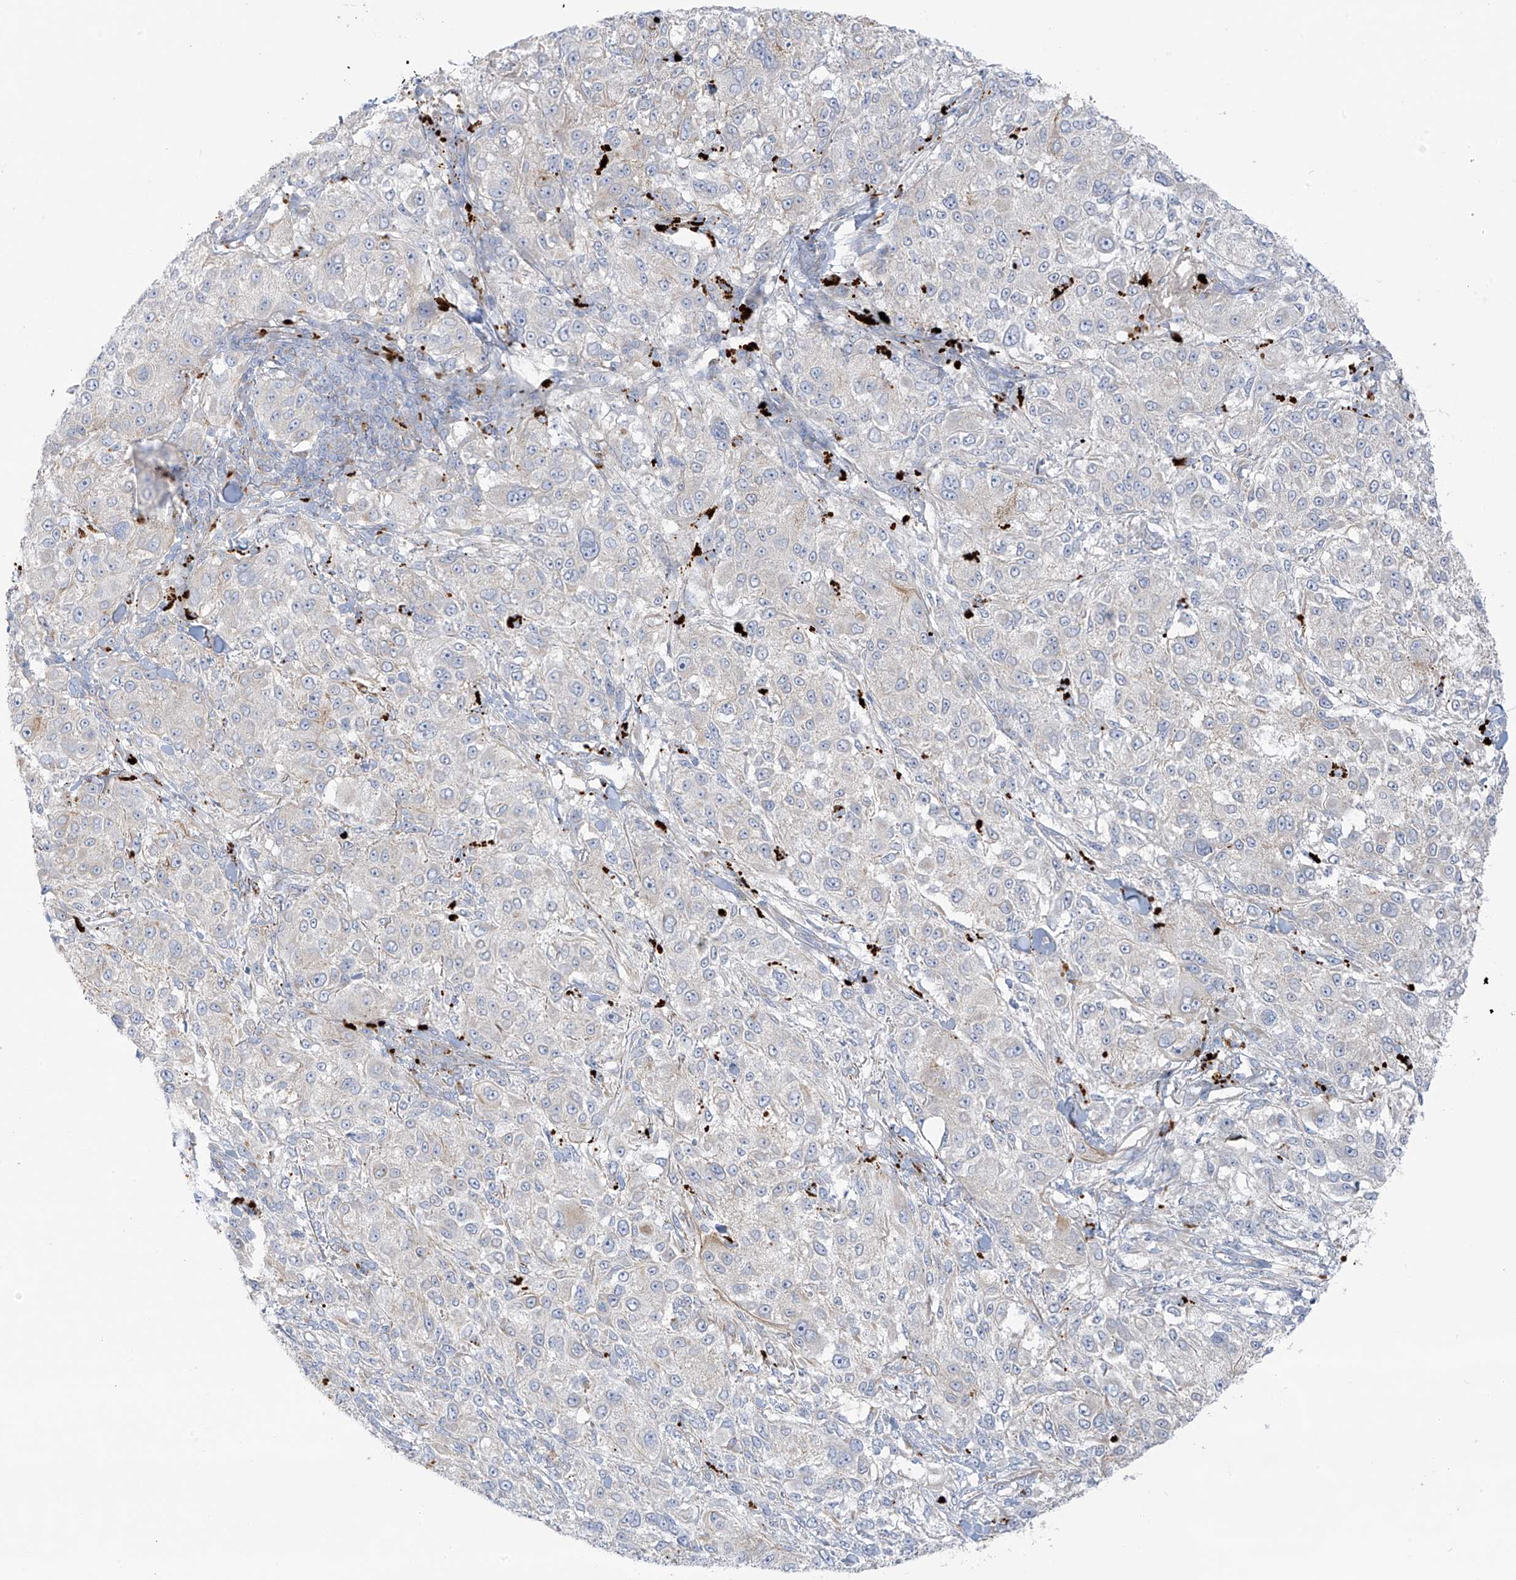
{"staining": {"intensity": "weak", "quantity": "<25%", "location": "cytoplasmic/membranous"}, "tissue": "melanoma", "cell_type": "Tumor cells", "image_type": "cancer", "snomed": [{"axis": "morphology", "description": "Necrosis, NOS"}, {"axis": "morphology", "description": "Malignant melanoma, NOS"}, {"axis": "topography", "description": "Skin"}], "caption": "A histopathology image of melanoma stained for a protein displays no brown staining in tumor cells. (IHC, brightfield microscopy, high magnification).", "gene": "TAL2", "patient": {"sex": "female", "age": 87}}